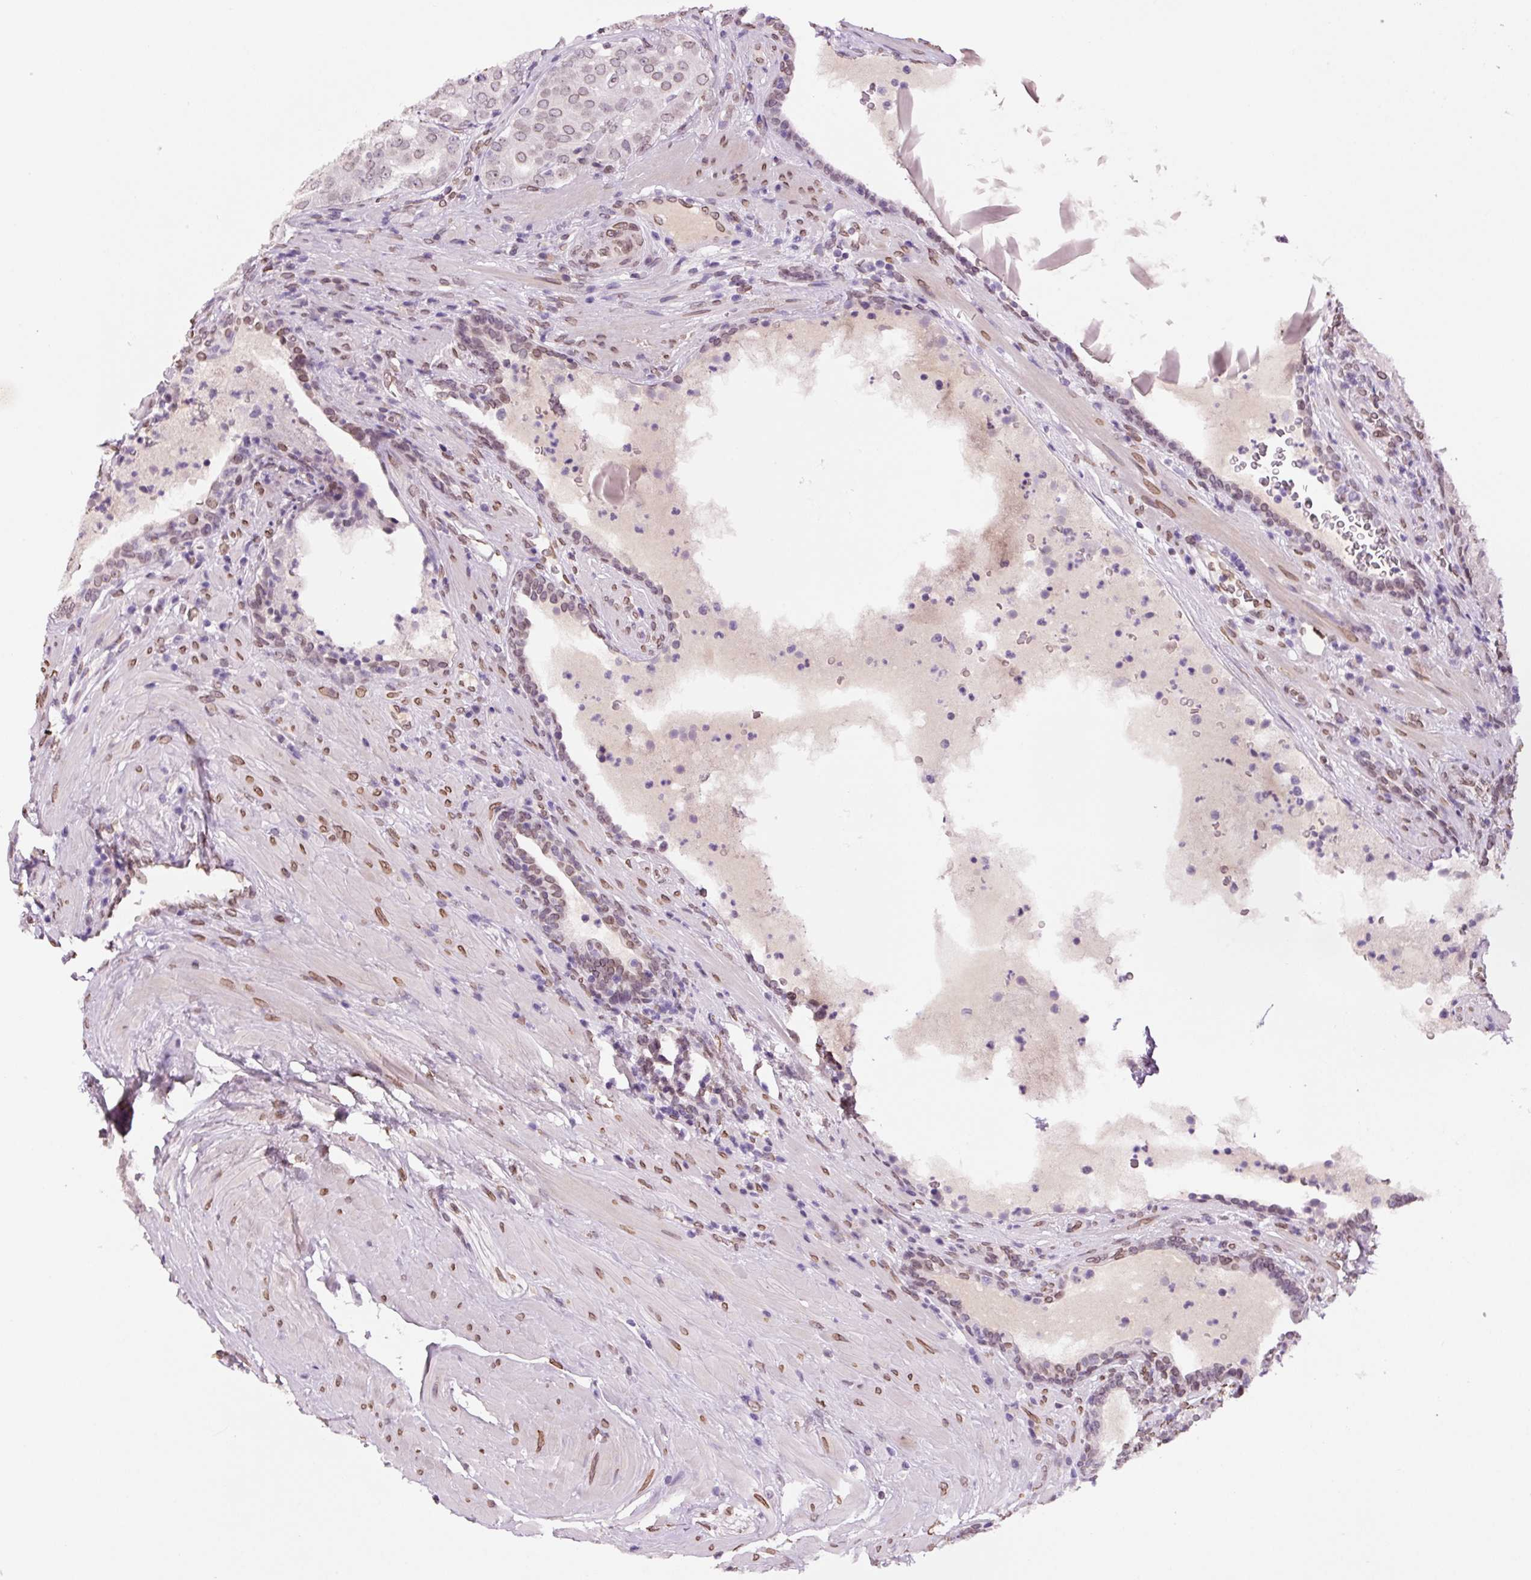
{"staining": {"intensity": "weak", "quantity": "<25%", "location": "cytoplasmic/membranous,nuclear"}, "tissue": "prostate cancer", "cell_type": "Tumor cells", "image_type": "cancer", "snomed": [{"axis": "morphology", "description": "Adenocarcinoma, High grade"}, {"axis": "topography", "description": "Prostate"}], "caption": "DAB (3,3'-diaminobenzidine) immunohistochemical staining of human adenocarcinoma (high-grade) (prostate) shows no significant staining in tumor cells.", "gene": "ZNF224", "patient": {"sex": "male", "age": 68}}